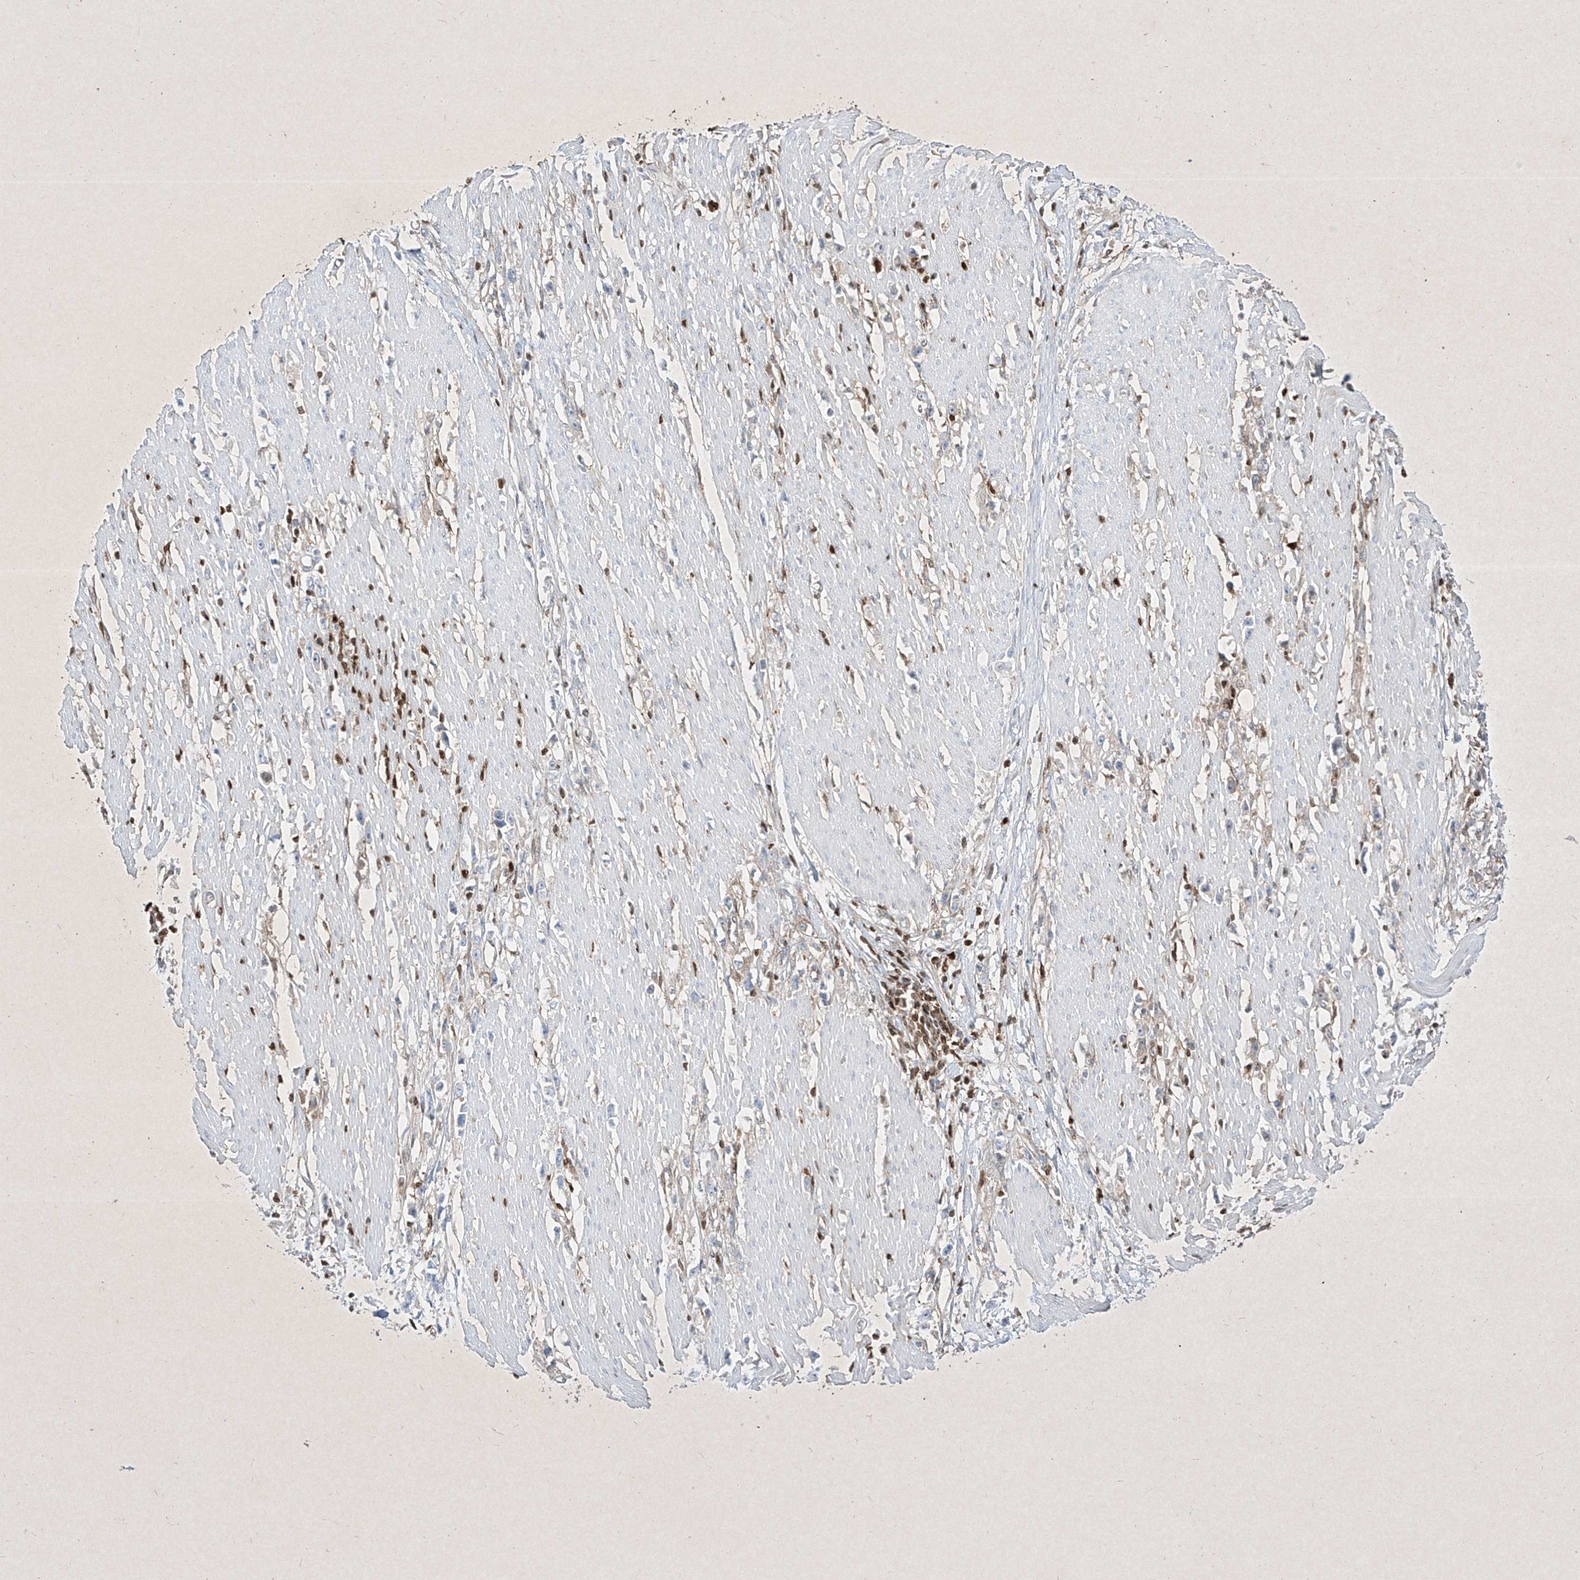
{"staining": {"intensity": "negative", "quantity": "none", "location": "none"}, "tissue": "stomach cancer", "cell_type": "Tumor cells", "image_type": "cancer", "snomed": [{"axis": "morphology", "description": "Adenocarcinoma, NOS"}, {"axis": "topography", "description": "Stomach"}], "caption": "Stomach cancer stained for a protein using immunohistochemistry (IHC) exhibits no positivity tumor cells.", "gene": "PSMB10", "patient": {"sex": "female", "age": 59}}